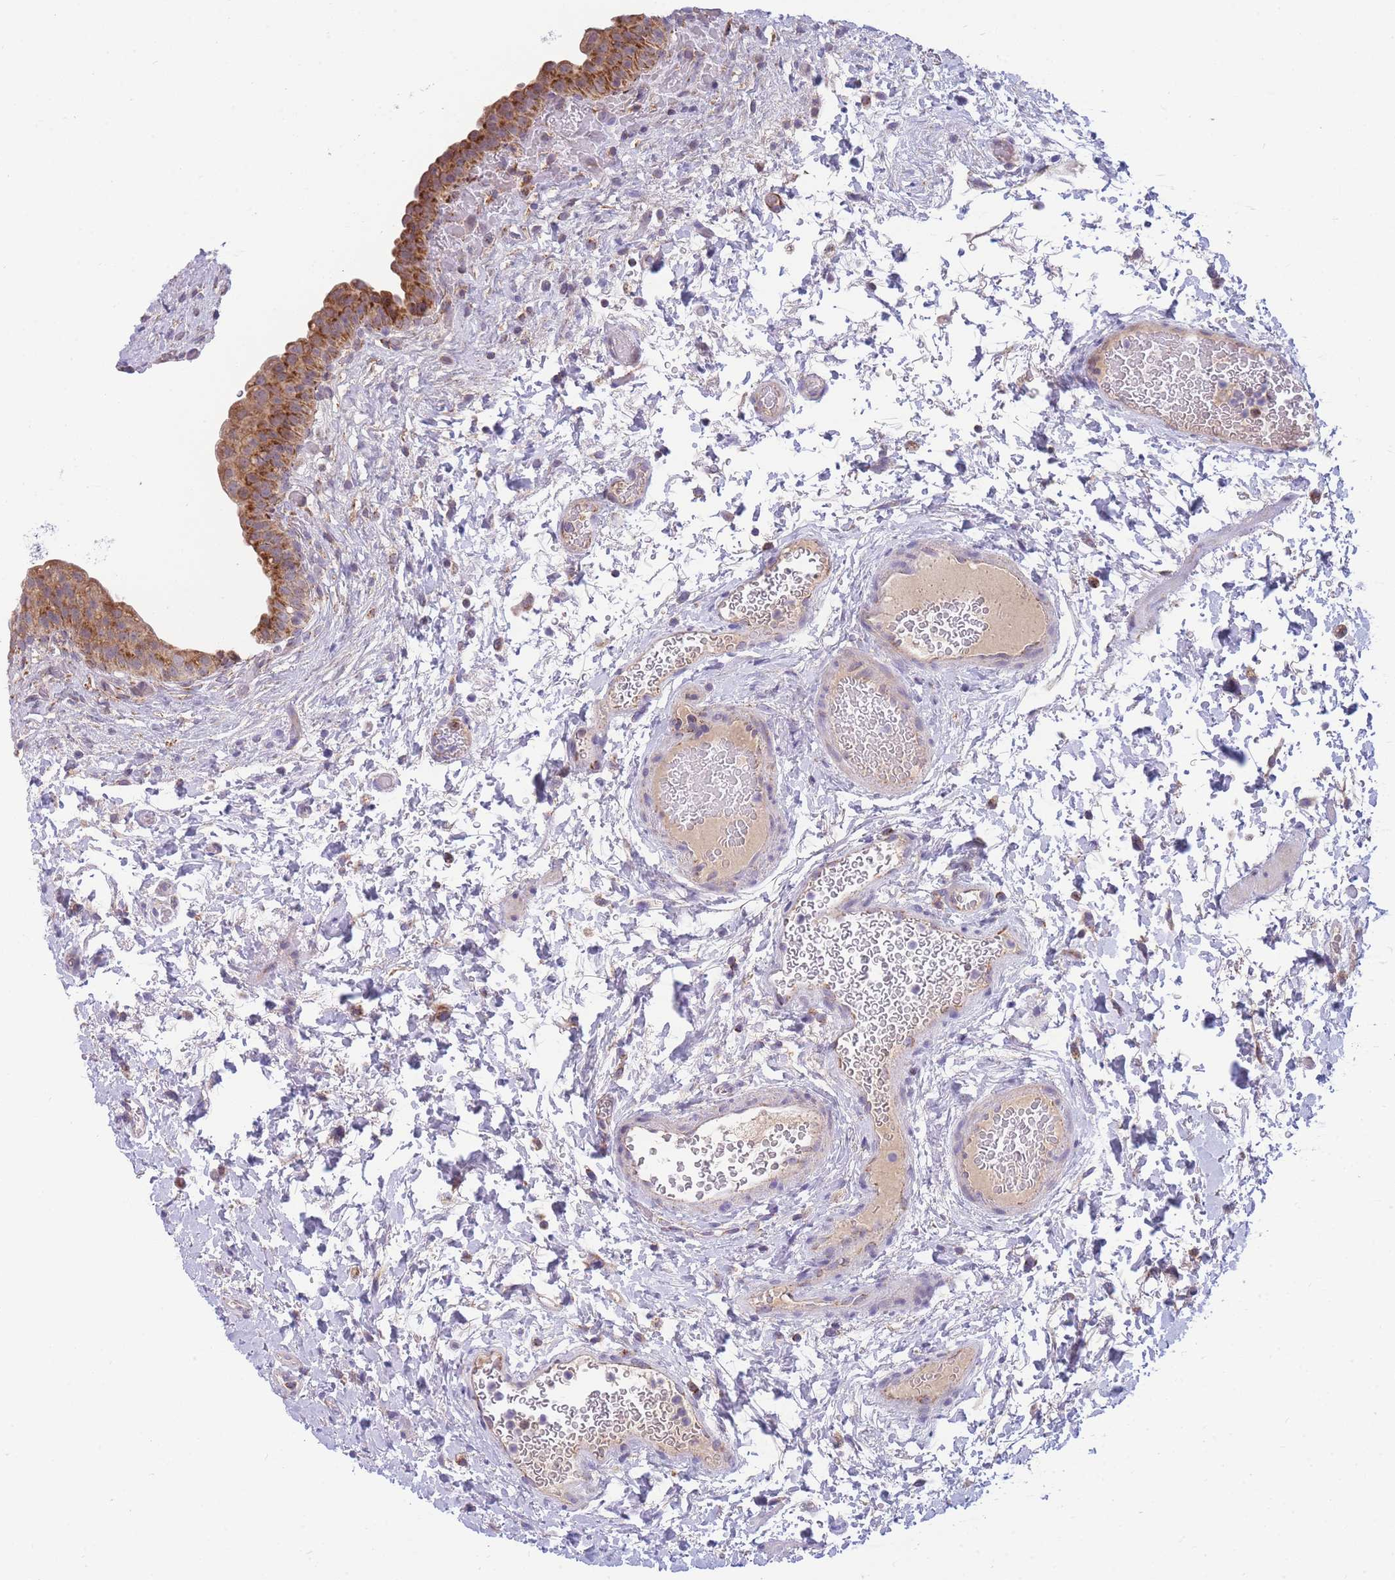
{"staining": {"intensity": "strong", "quantity": ">75%", "location": "cytoplasmic/membranous"}, "tissue": "urinary bladder", "cell_type": "Urothelial cells", "image_type": "normal", "snomed": [{"axis": "morphology", "description": "Normal tissue, NOS"}, {"axis": "topography", "description": "Urinary bladder"}], "caption": "Immunohistochemical staining of unremarkable urinary bladder demonstrates high levels of strong cytoplasmic/membranous positivity in approximately >75% of urothelial cells.", "gene": "MRPS11", "patient": {"sex": "male", "age": 69}}